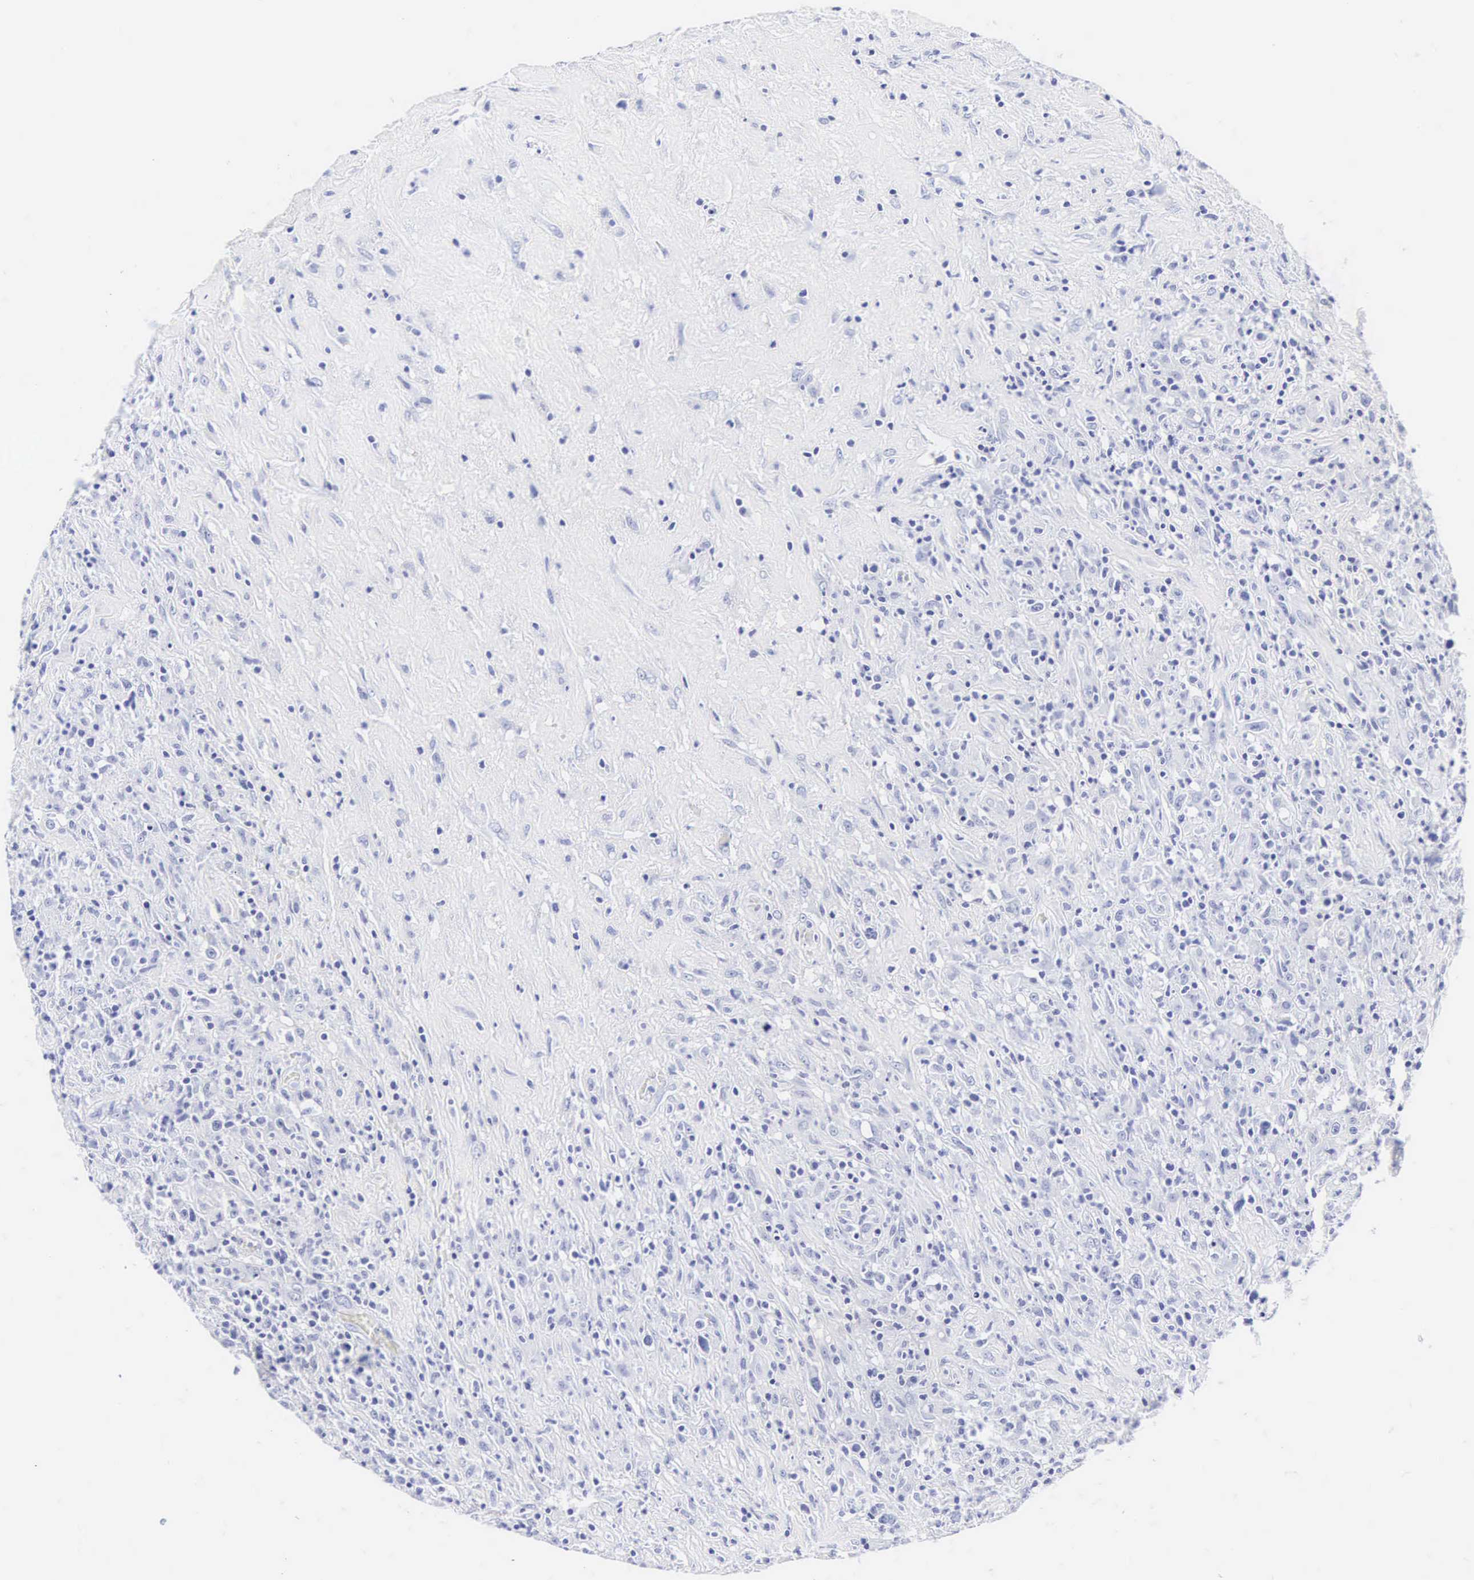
{"staining": {"intensity": "negative", "quantity": "none", "location": "none"}, "tissue": "lymphoma", "cell_type": "Tumor cells", "image_type": "cancer", "snomed": [{"axis": "morphology", "description": "Hodgkin's disease, NOS"}, {"axis": "topography", "description": "Lymph node"}], "caption": "Immunohistochemistry micrograph of human Hodgkin's disease stained for a protein (brown), which shows no positivity in tumor cells.", "gene": "INS", "patient": {"sex": "male", "age": 46}}